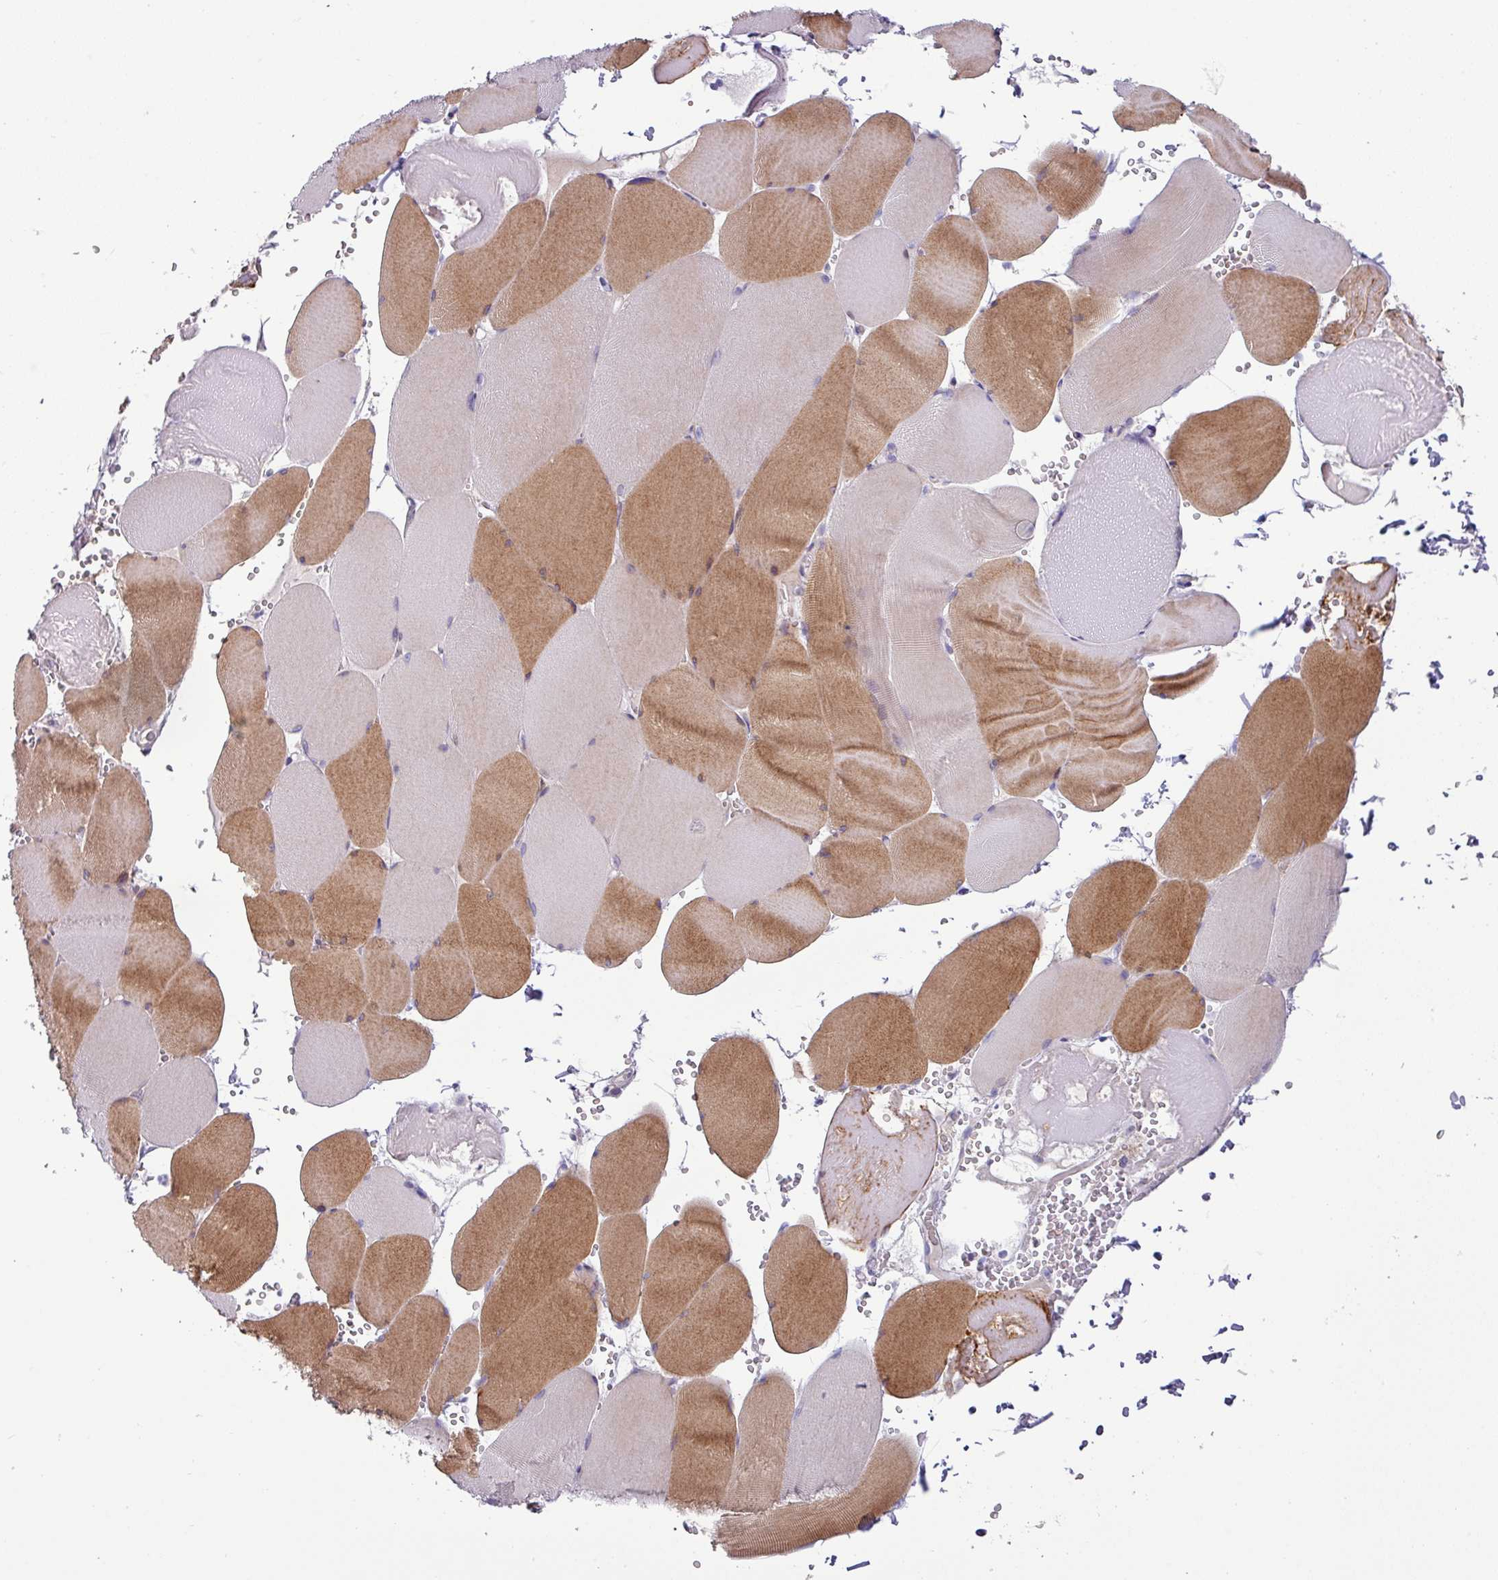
{"staining": {"intensity": "moderate", "quantity": "25%-75%", "location": "cytoplasmic/membranous"}, "tissue": "skeletal muscle", "cell_type": "Myocytes", "image_type": "normal", "snomed": [{"axis": "morphology", "description": "Normal tissue, NOS"}, {"axis": "topography", "description": "Skeletal muscle"}, {"axis": "topography", "description": "Head-Neck"}], "caption": "Skeletal muscle stained for a protein (brown) displays moderate cytoplasmic/membranous positive expression in approximately 25%-75% of myocytes.", "gene": "RGS16", "patient": {"sex": "male", "age": 66}}